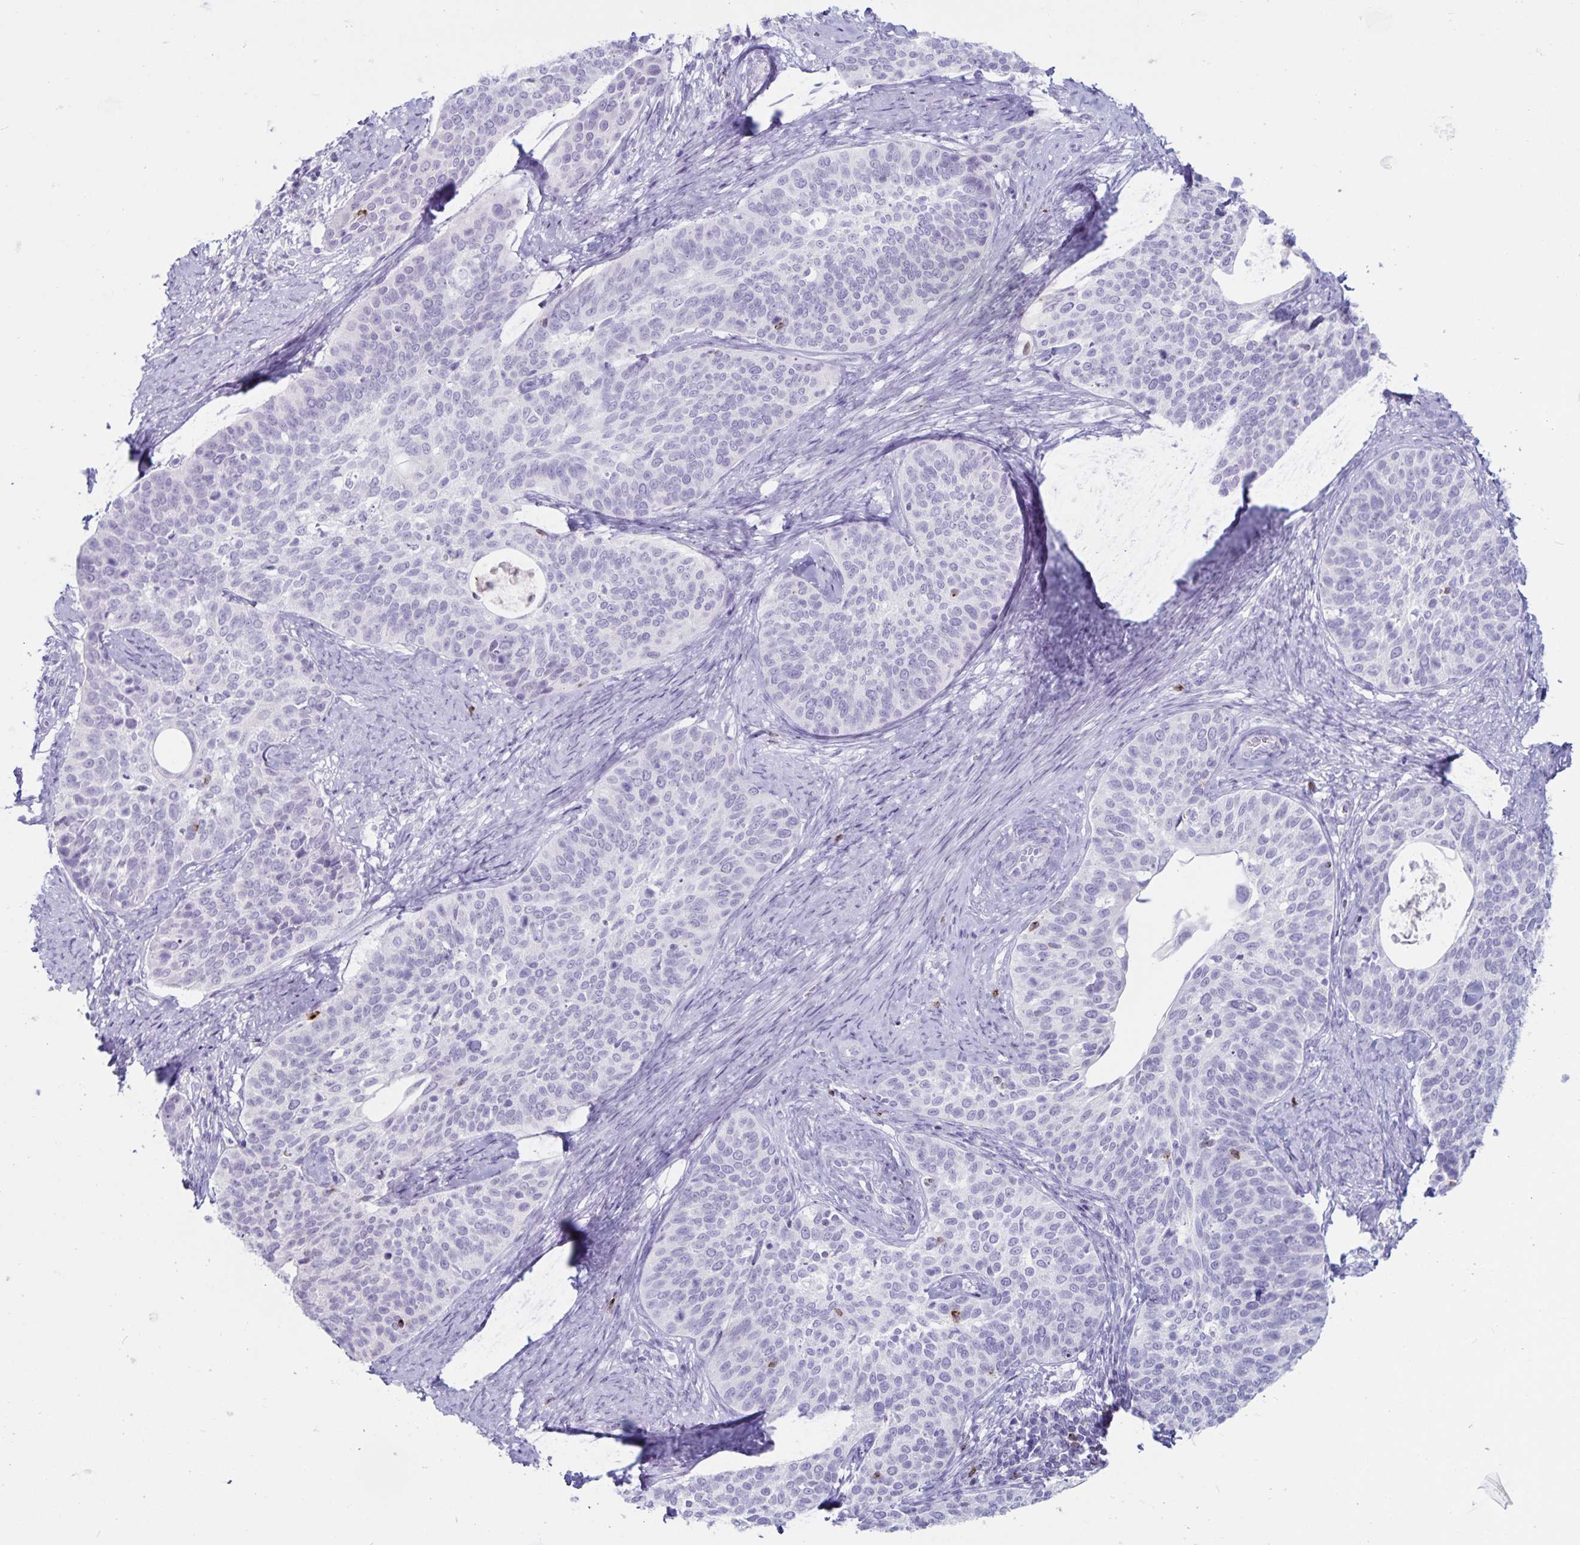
{"staining": {"intensity": "negative", "quantity": "none", "location": "none"}, "tissue": "cervical cancer", "cell_type": "Tumor cells", "image_type": "cancer", "snomed": [{"axis": "morphology", "description": "Squamous cell carcinoma, NOS"}, {"axis": "topography", "description": "Cervix"}], "caption": "There is no significant expression in tumor cells of cervical cancer (squamous cell carcinoma).", "gene": "GNLY", "patient": {"sex": "female", "age": 69}}